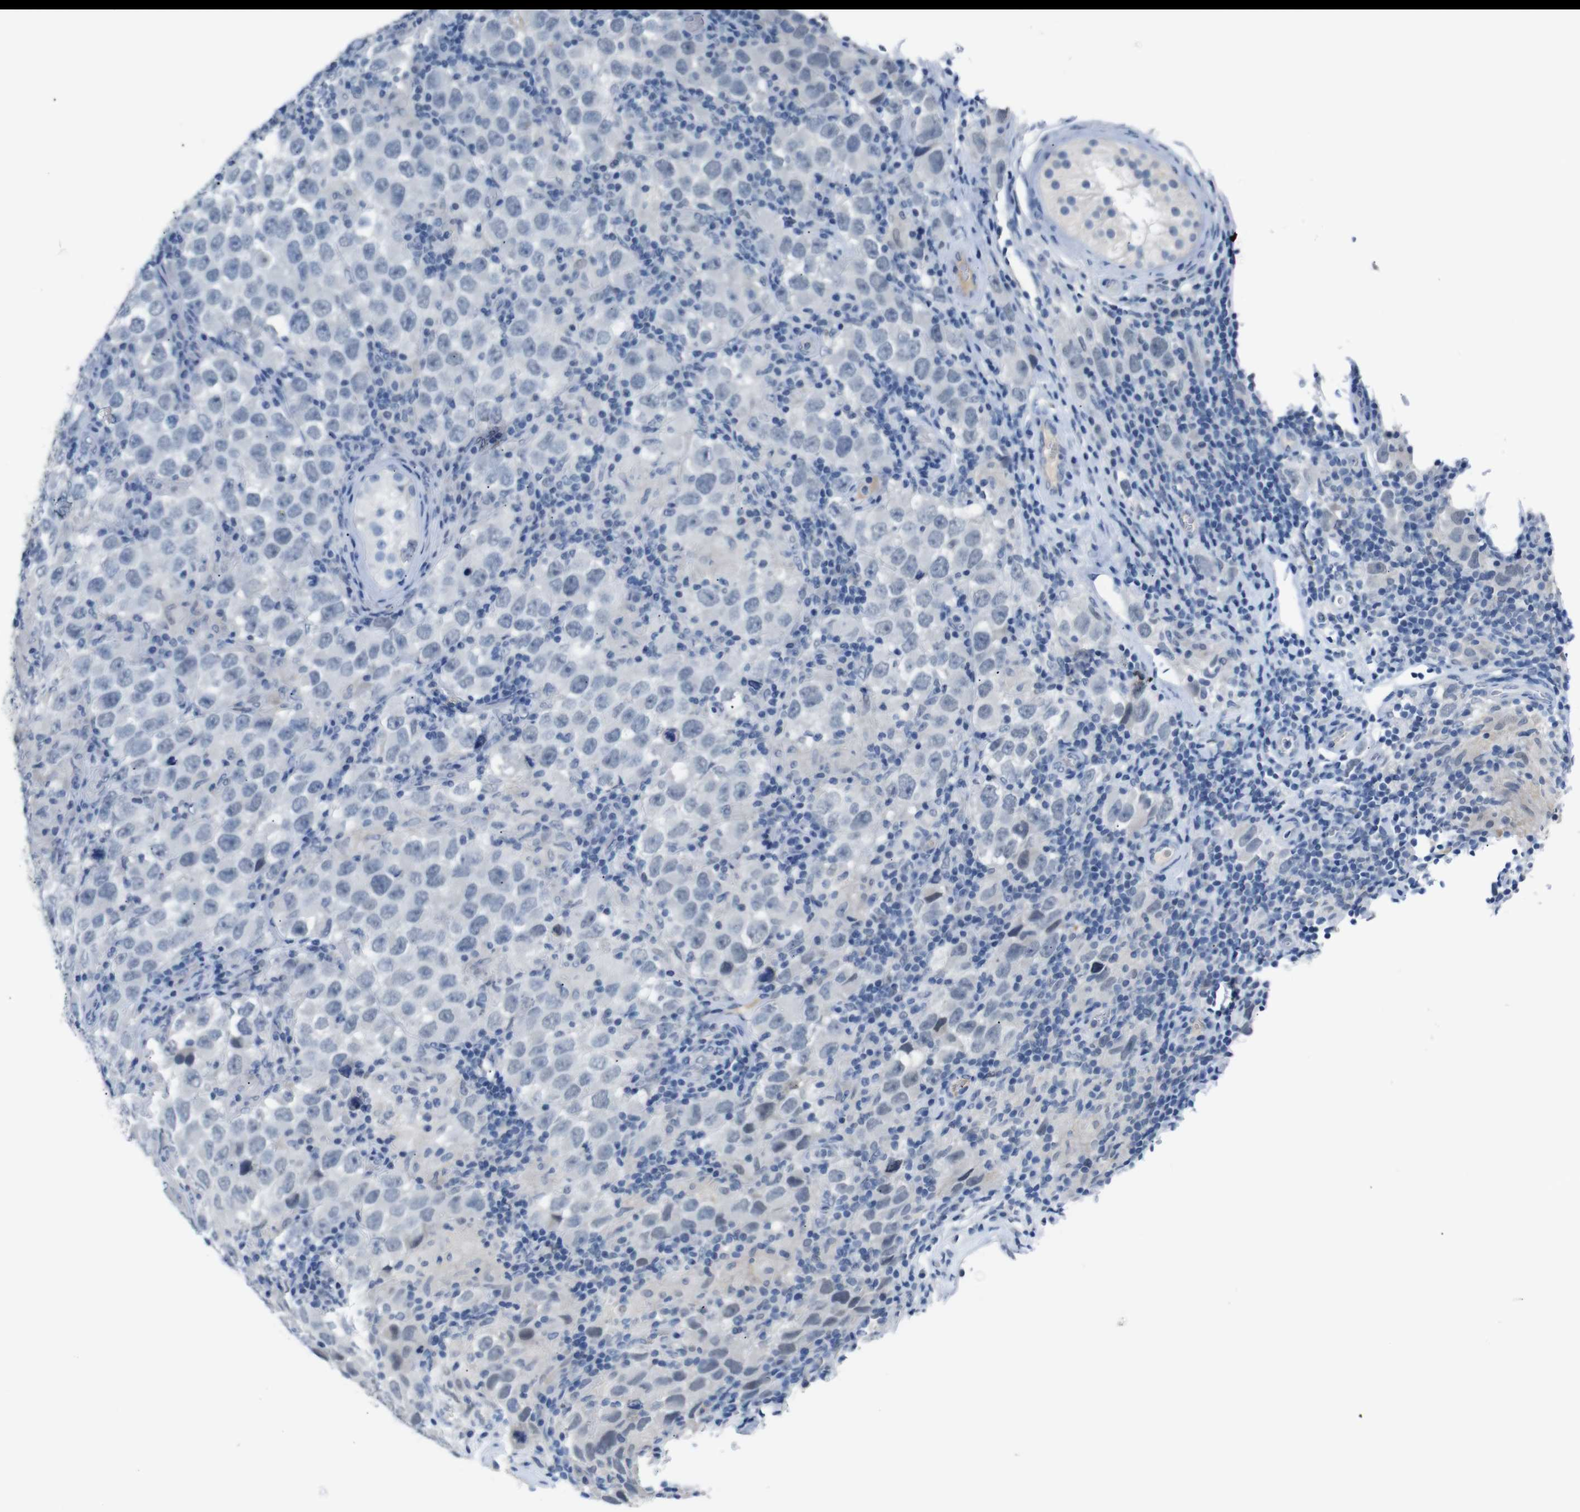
{"staining": {"intensity": "negative", "quantity": "none", "location": "none"}, "tissue": "testis cancer", "cell_type": "Tumor cells", "image_type": "cancer", "snomed": [{"axis": "morphology", "description": "Carcinoma, Embryonal, NOS"}, {"axis": "topography", "description": "Testis"}], "caption": "High magnification brightfield microscopy of embryonal carcinoma (testis) stained with DAB (3,3'-diaminobenzidine) (brown) and counterstained with hematoxylin (blue): tumor cells show no significant expression. Nuclei are stained in blue.", "gene": "CHRM5", "patient": {"sex": "male", "age": 21}}